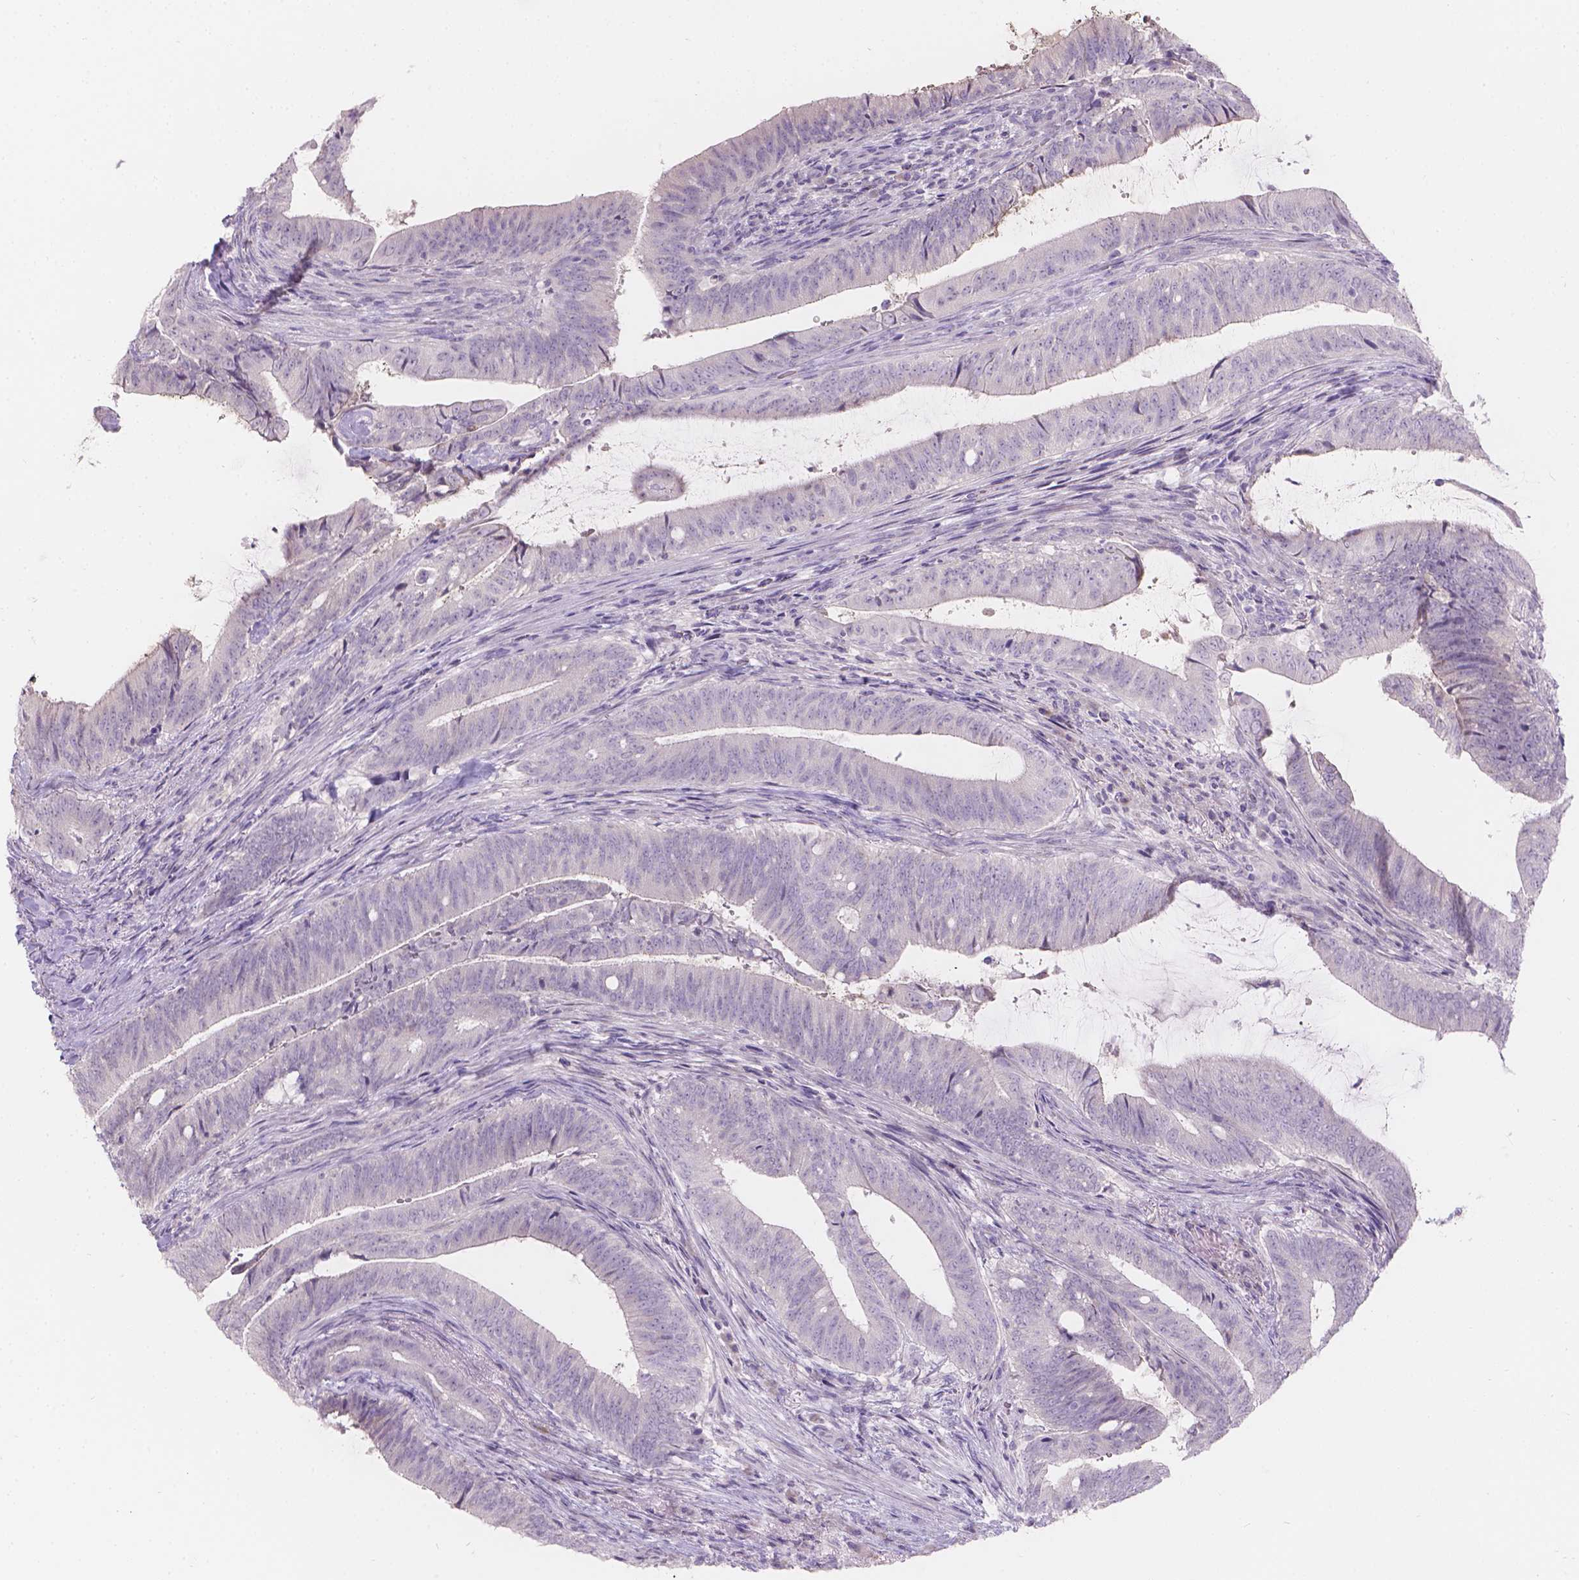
{"staining": {"intensity": "negative", "quantity": "none", "location": "none"}, "tissue": "colorectal cancer", "cell_type": "Tumor cells", "image_type": "cancer", "snomed": [{"axis": "morphology", "description": "Adenocarcinoma, NOS"}, {"axis": "topography", "description": "Colon"}], "caption": "An immunohistochemistry image of colorectal cancer (adenocarcinoma) is shown. There is no staining in tumor cells of colorectal cancer (adenocarcinoma).", "gene": "HTN3", "patient": {"sex": "female", "age": 43}}